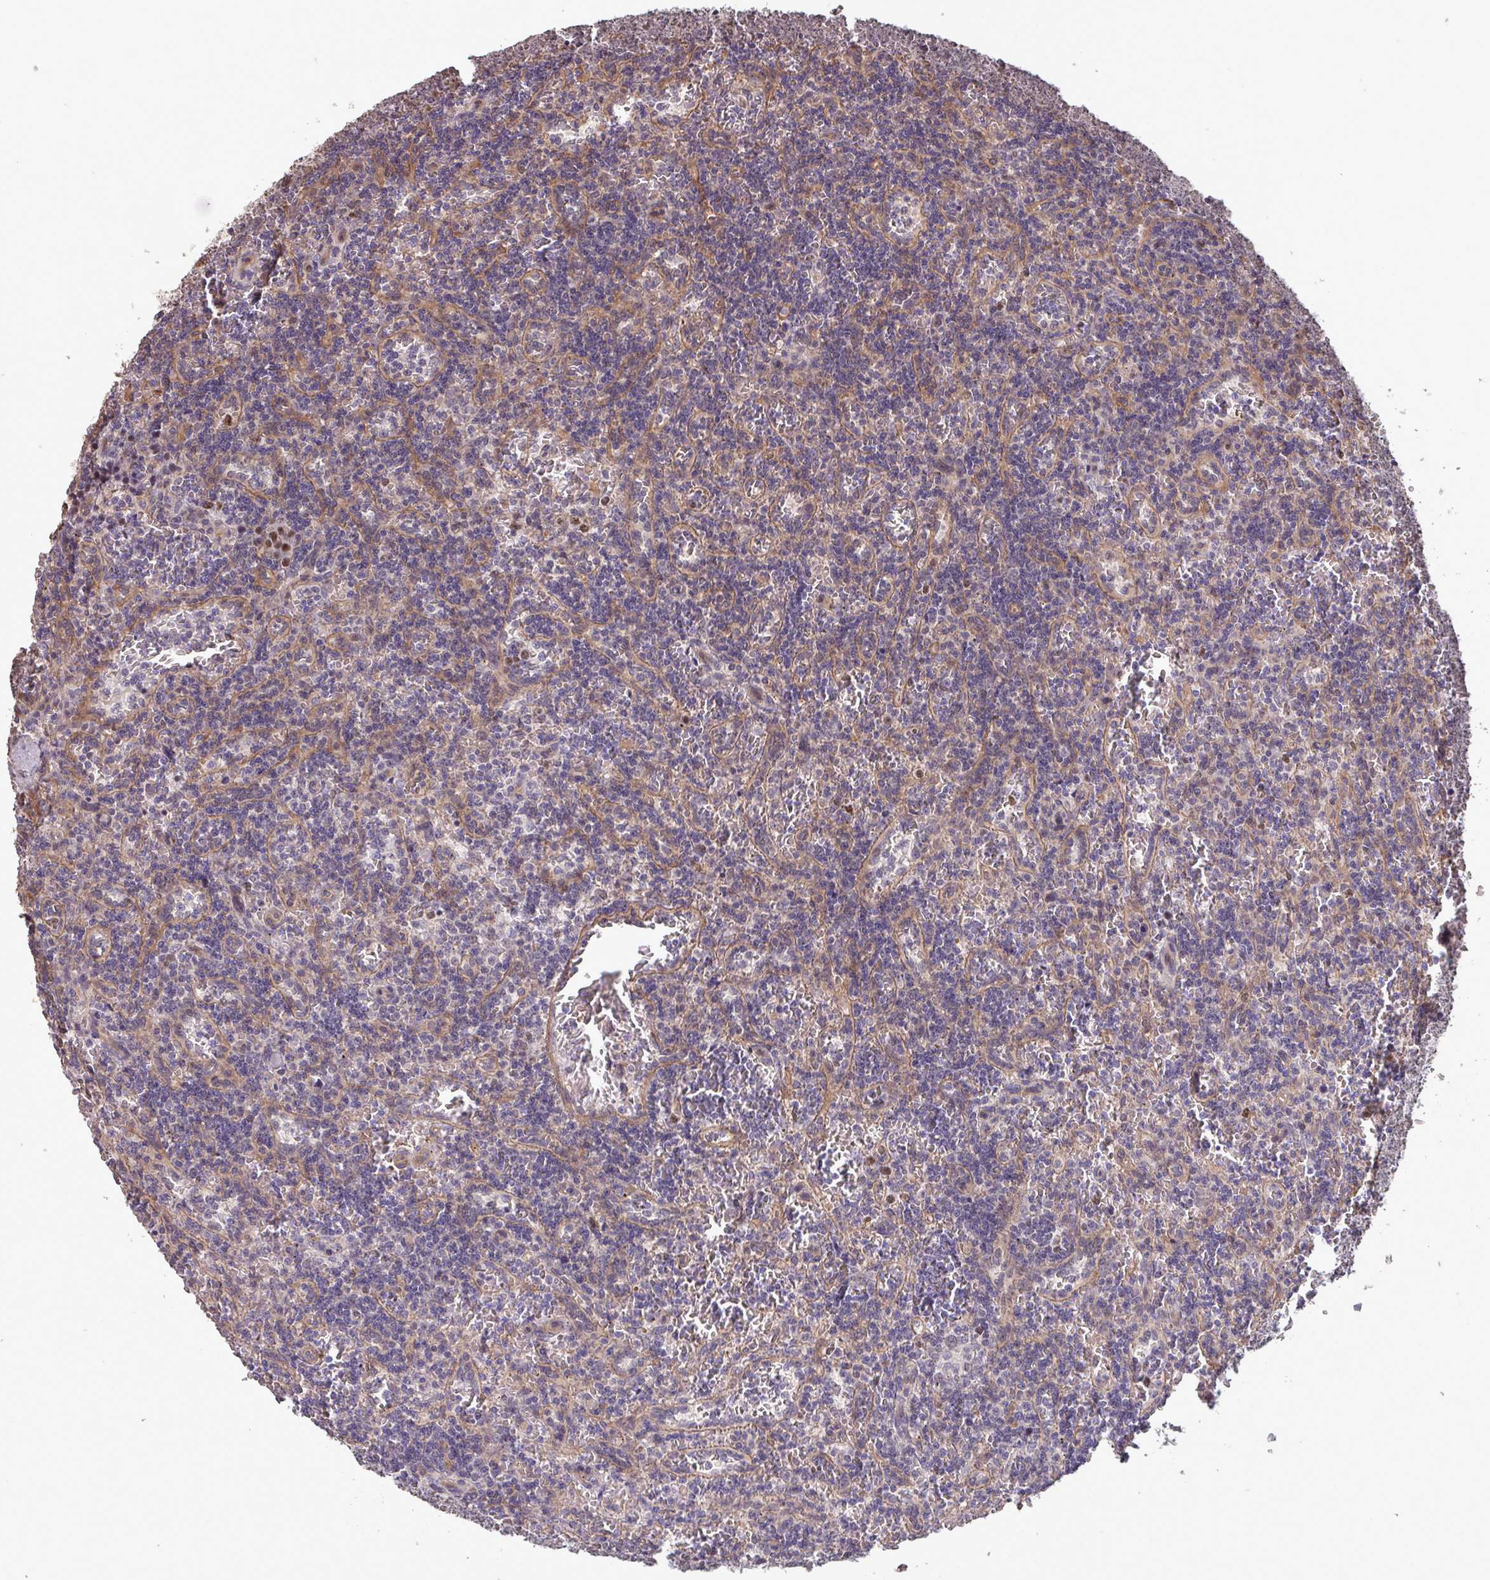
{"staining": {"intensity": "negative", "quantity": "none", "location": "none"}, "tissue": "lymphoma", "cell_type": "Tumor cells", "image_type": "cancer", "snomed": [{"axis": "morphology", "description": "Malignant lymphoma, non-Hodgkin's type, Low grade"}, {"axis": "topography", "description": "Spleen"}], "caption": "There is no significant positivity in tumor cells of lymphoma.", "gene": "IPO5", "patient": {"sex": "male", "age": 73}}